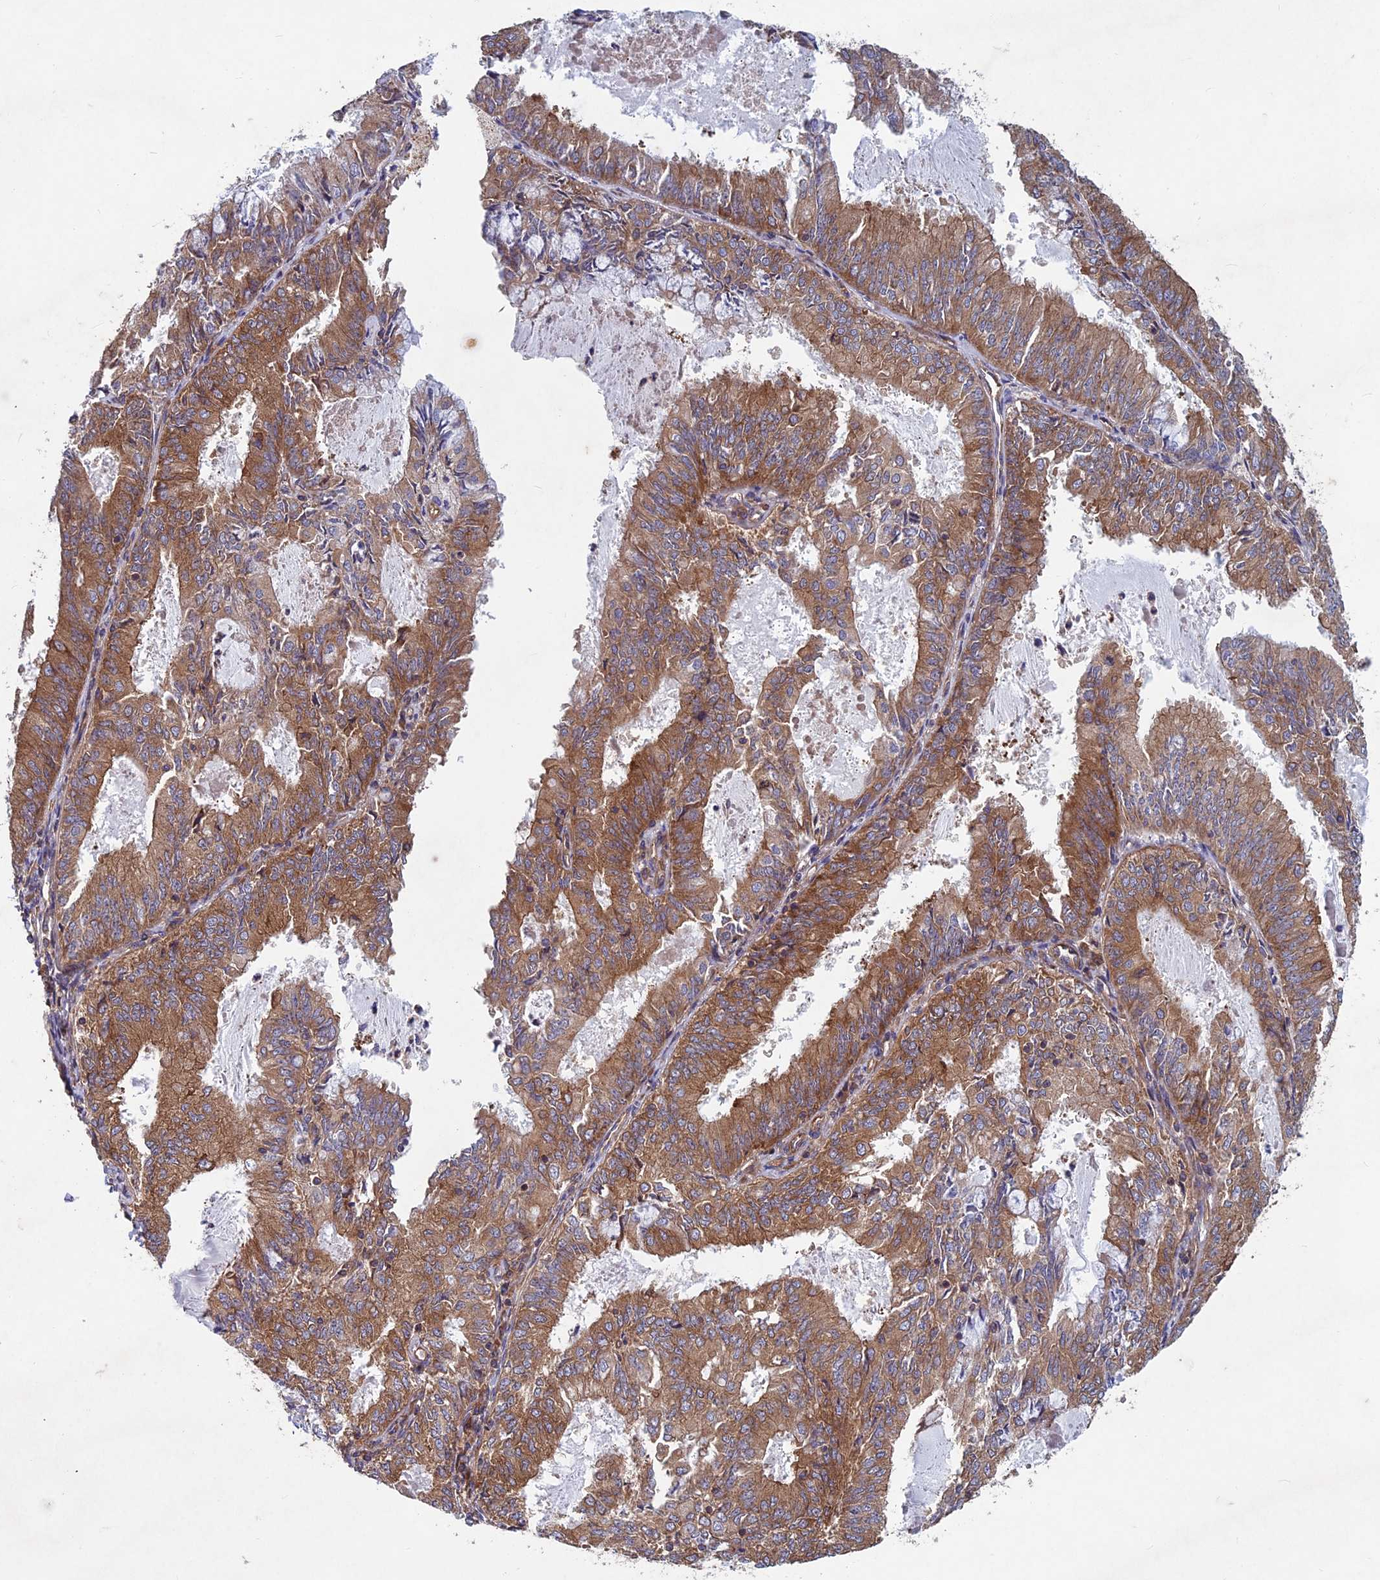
{"staining": {"intensity": "moderate", "quantity": ">75%", "location": "cytoplasmic/membranous"}, "tissue": "endometrial cancer", "cell_type": "Tumor cells", "image_type": "cancer", "snomed": [{"axis": "morphology", "description": "Adenocarcinoma, NOS"}, {"axis": "topography", "description": "Endometrium"}], "caption": "An immunohistochemistry photomicrograph of neoplastic tissue is shown. Protein staining in brown labels moderate cytoplasmic/membranous positivity in endometrial cancer (adenocarcinoma) within tumor cells. (DAB (3,3'-diaminobenzidine) IHC with brightfield microscopy, high magnification).", "gene": "NCAPG", "patient": {"sex": "female", "age": 57}}